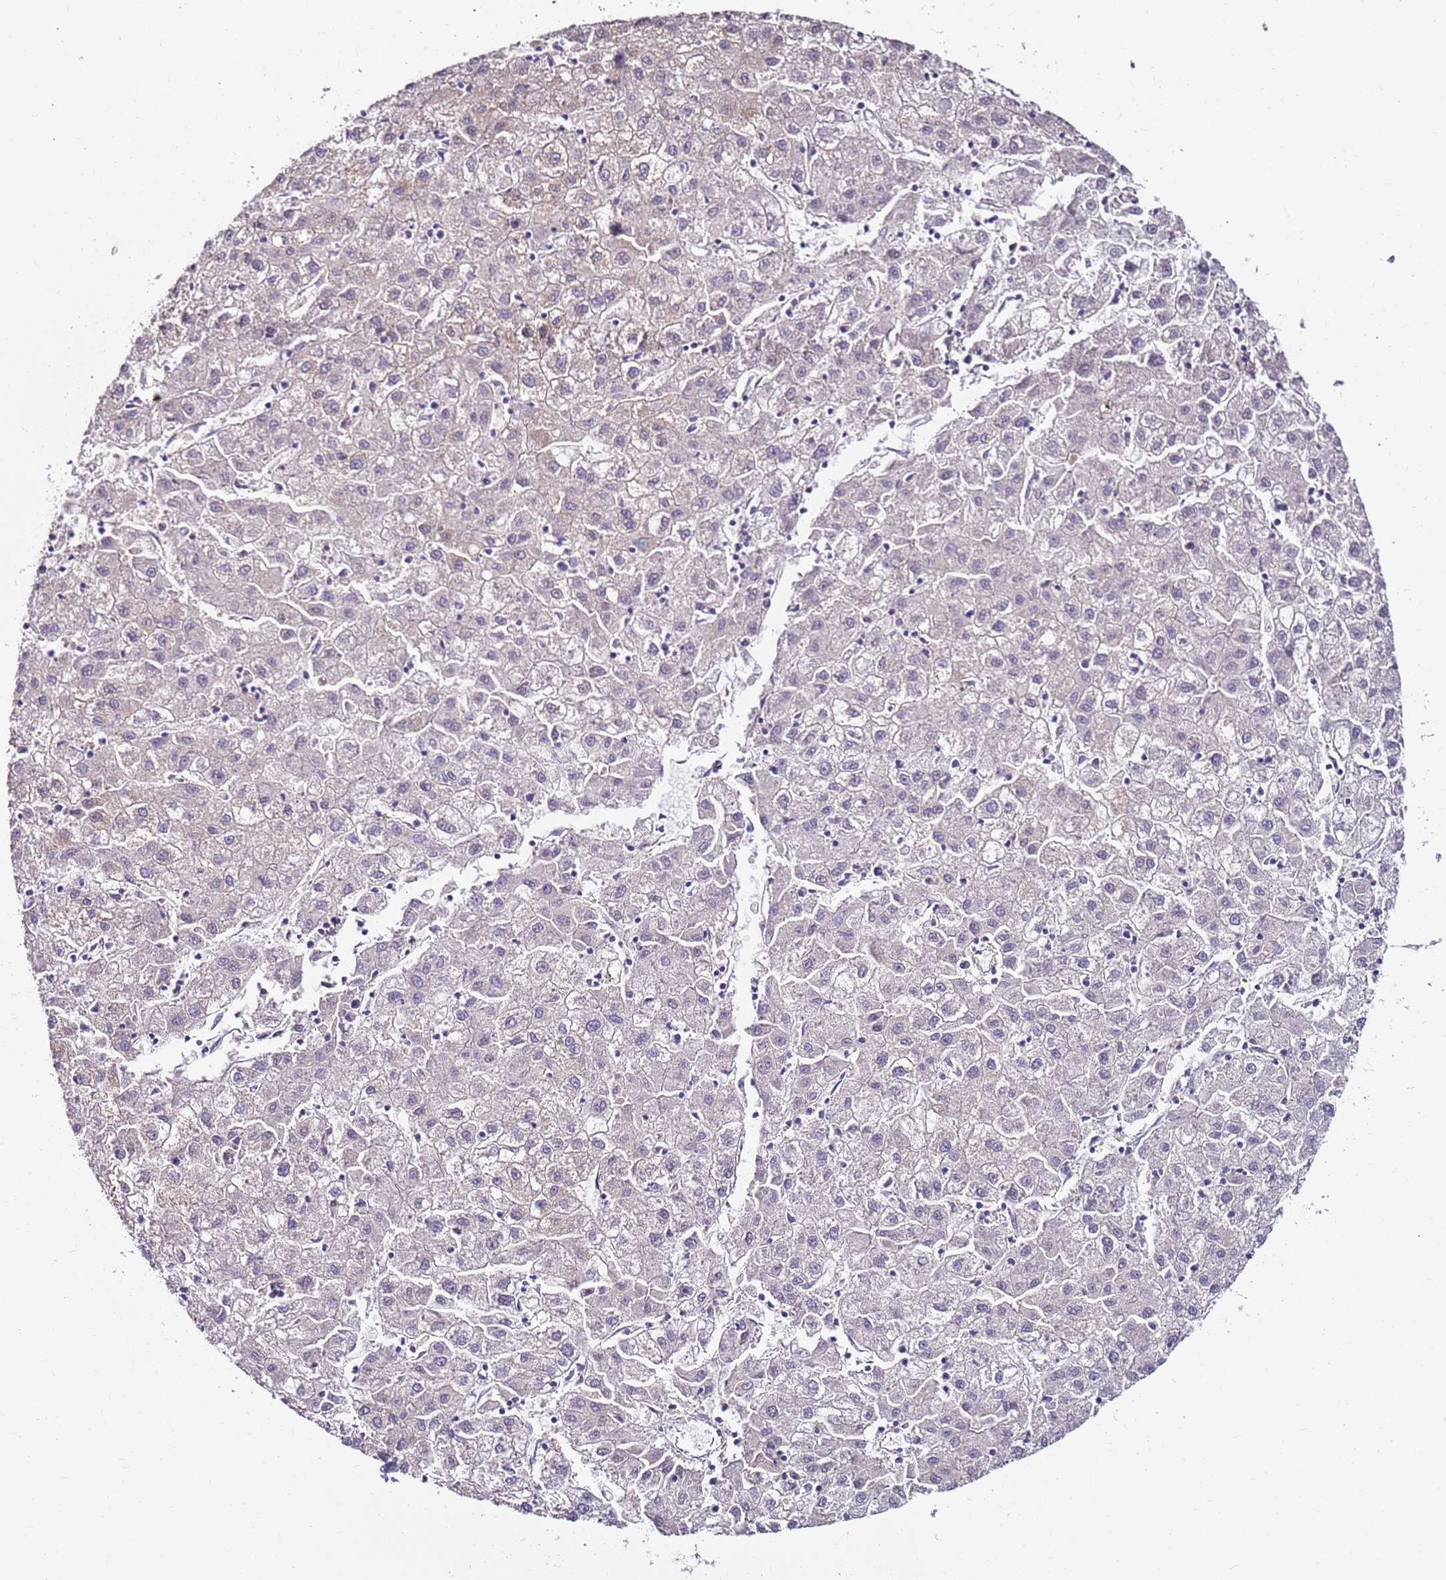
{"staining": {"intensity": "negative", "quantity": "none", "location": "none"}, "tissue": "liver cancer", "cell_type": "Tumor cells", "image_type": "cancer", "snomed": [{"axis": "morphology", "description": "Carcinoma, Hepatocellular, NOS"}, {"axis": "topography", "description": "Liver"}], "caption": "The histopathology image displays no staining of tumor cells in liver cancer. (Immunohistochemistry (ihc), brightfield microscopy, high magnification).", "gene": "MYBPC3", "patient": {"sex": "male", "age": 72}}